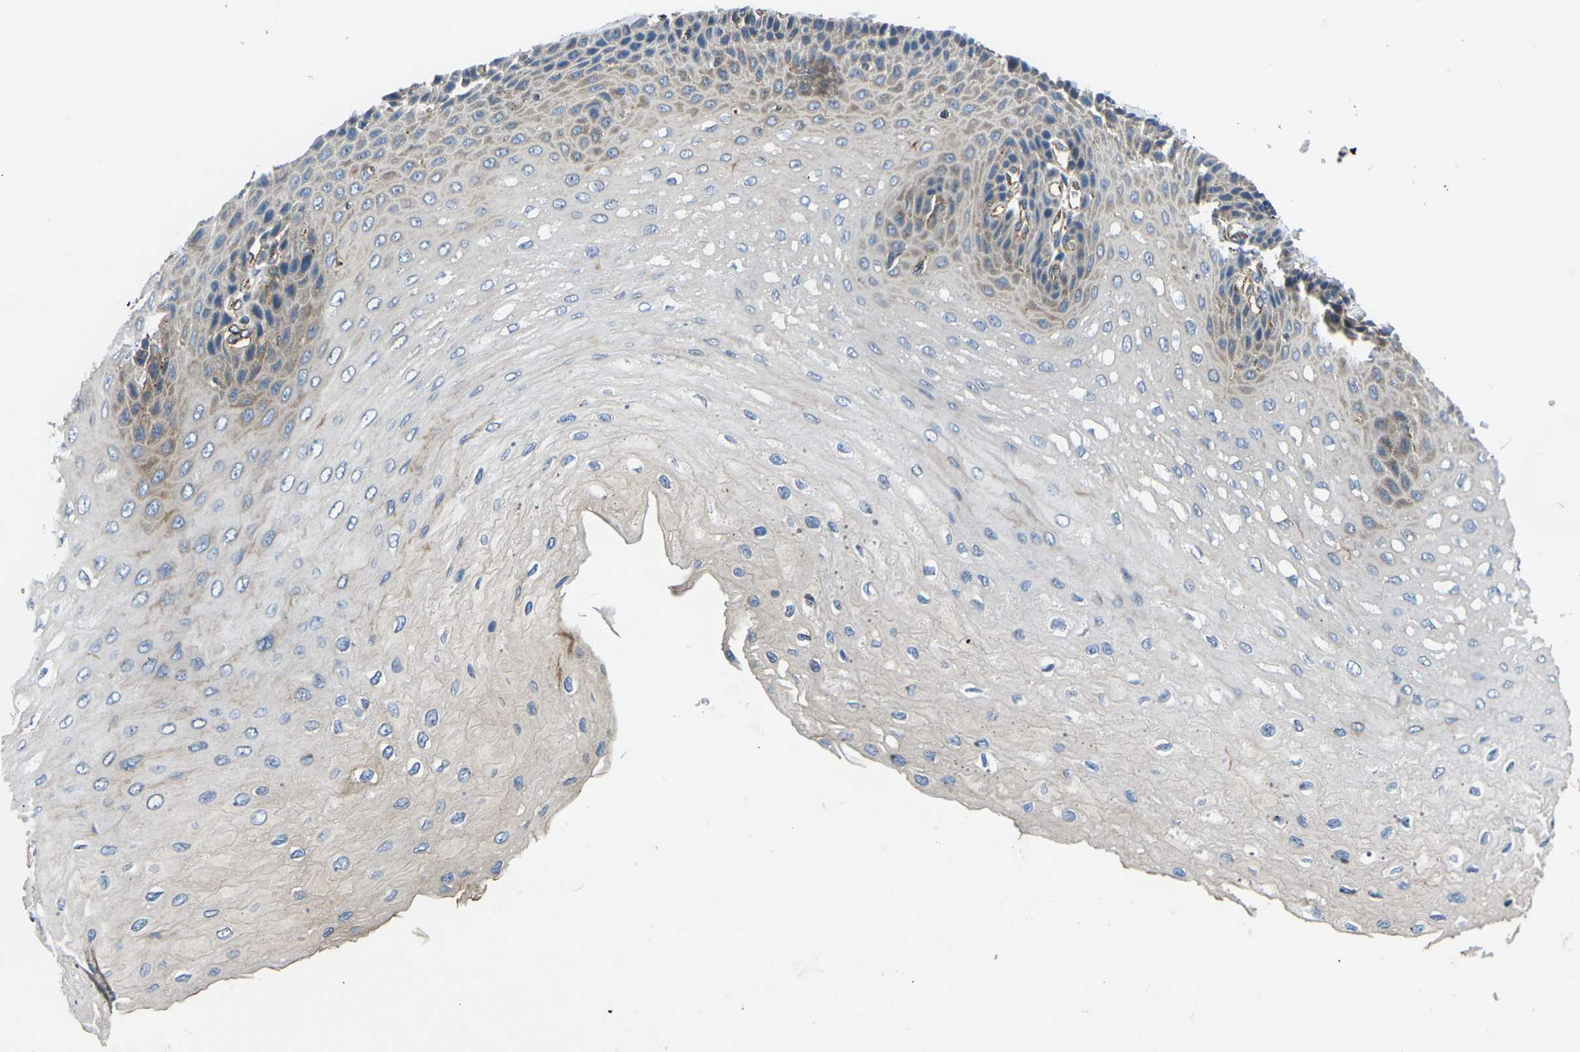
{"staining": {"intensity": "weak", "quantity": "25%-75%", "location": "cytoplasmic/membranous"}, "tissue": "esophagus", "cell_type": "Squamous epithelial cells", "image_type": "normal", "snomed": [{"axis": "morphology", "description": "Normal tissue, NOS"}, {"axis": "topography", "description": "Esophagus"}], "caption": "High-magnification brightfield microscopy of benign esophagus stained with DAB (3,3'-diaminobenzidine) (brown) and counterstained with hematoxylin (blue). squamous epithelial cells exhibit weak cytoplasmic/membranous positivity is appreciated in about25%-75% of cells.", "gene": "KCNJ15", "patient": {"sex": "female", "age": 72}}